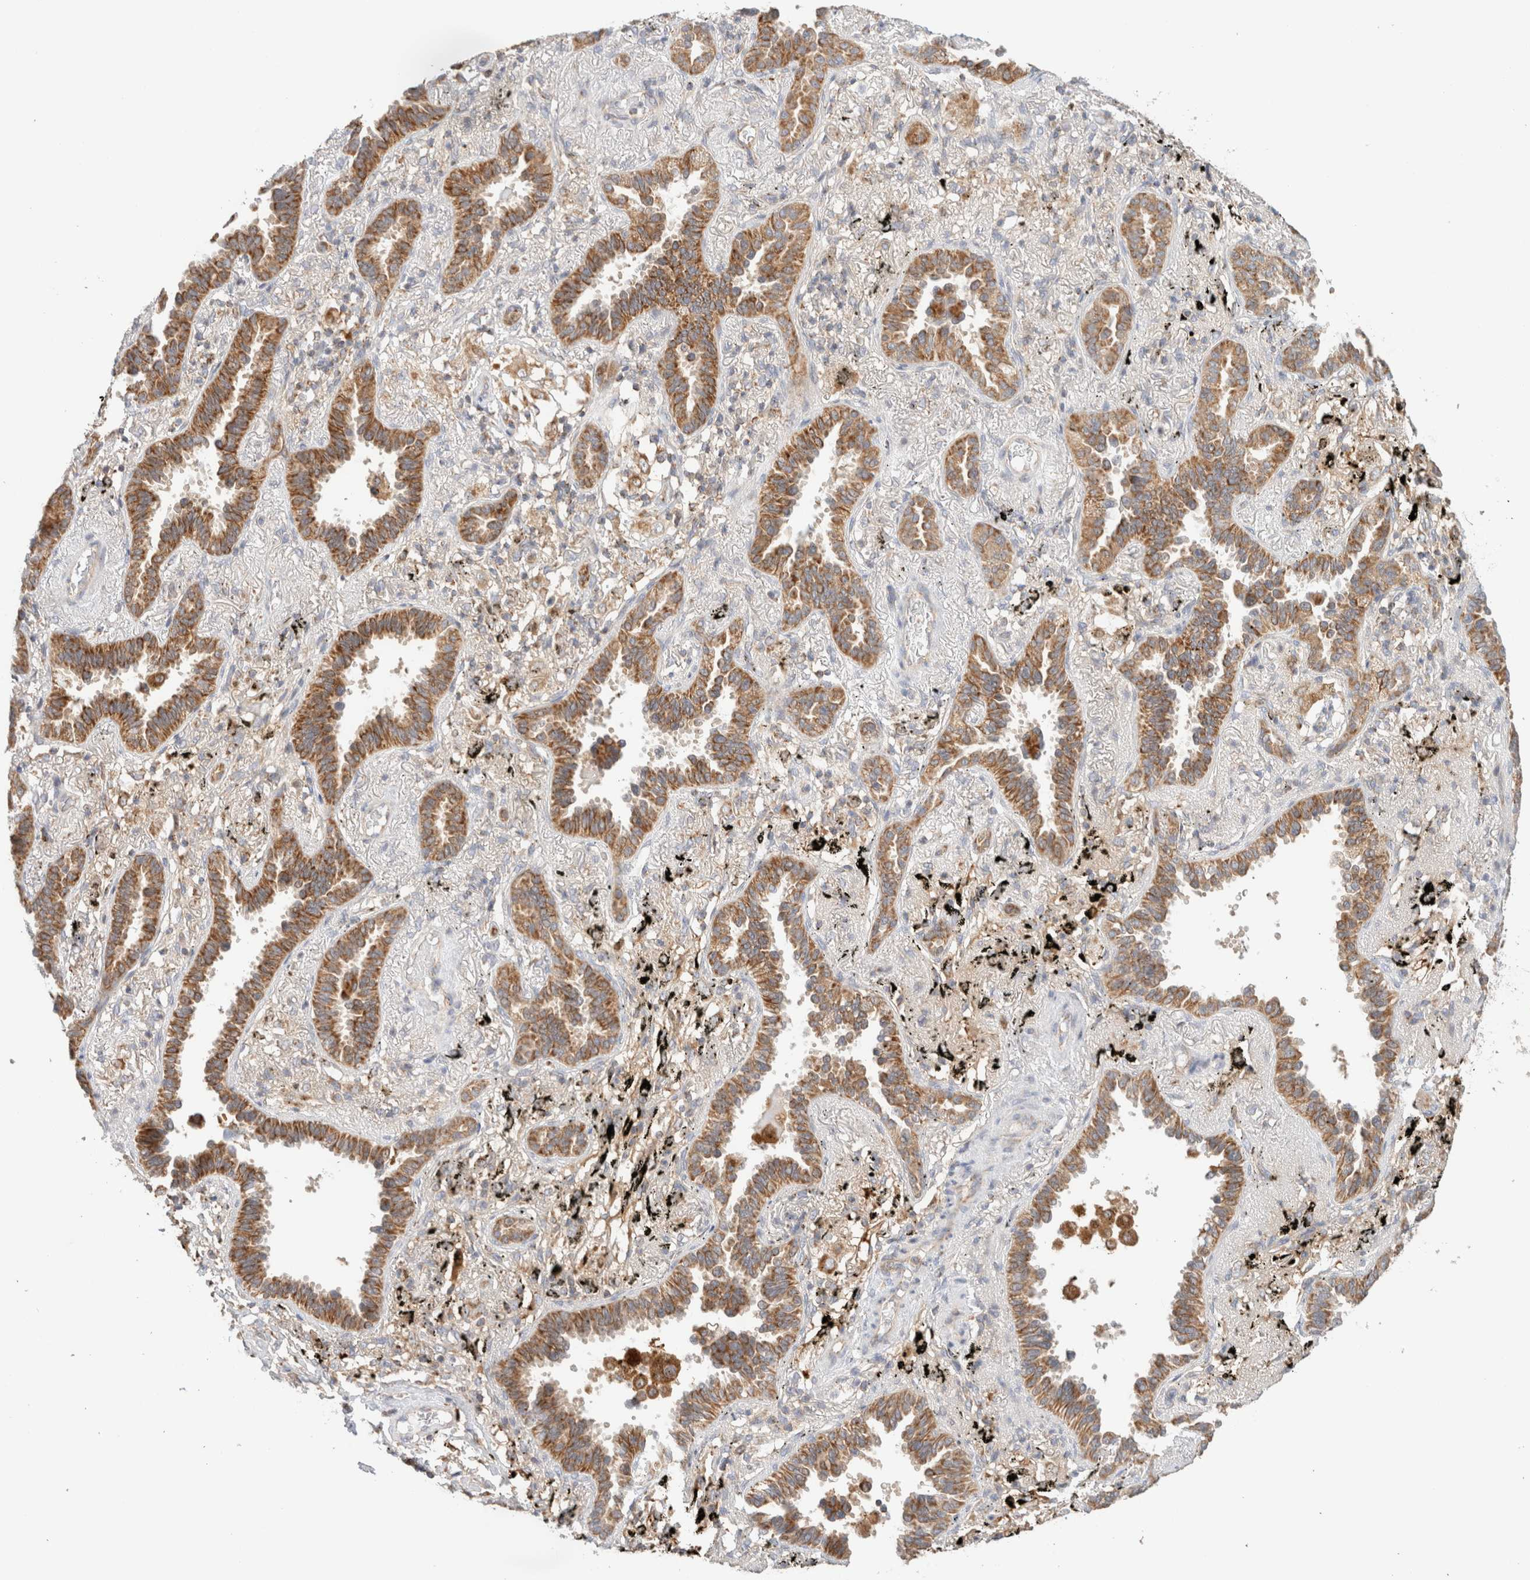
{"staining": {"intensity": "moderate", "quantity": ">75%", "location": "cytoplasmic/membranous"}, "tissue": "lung cancer", "cell_type": "Tumor cells", "image_type": "cancer", "snomed": [{"axis": "morphology", "description": "Adenocarcinoma, NOS"}, {"axis": "topography", "description": "Lung"}], "caption": "Human lung adenocarcinoma stained with a protein marker shows moderate staining in tumor cells.", "gene": "MRM3", "patient": {"sex": "male", "age": 59}}